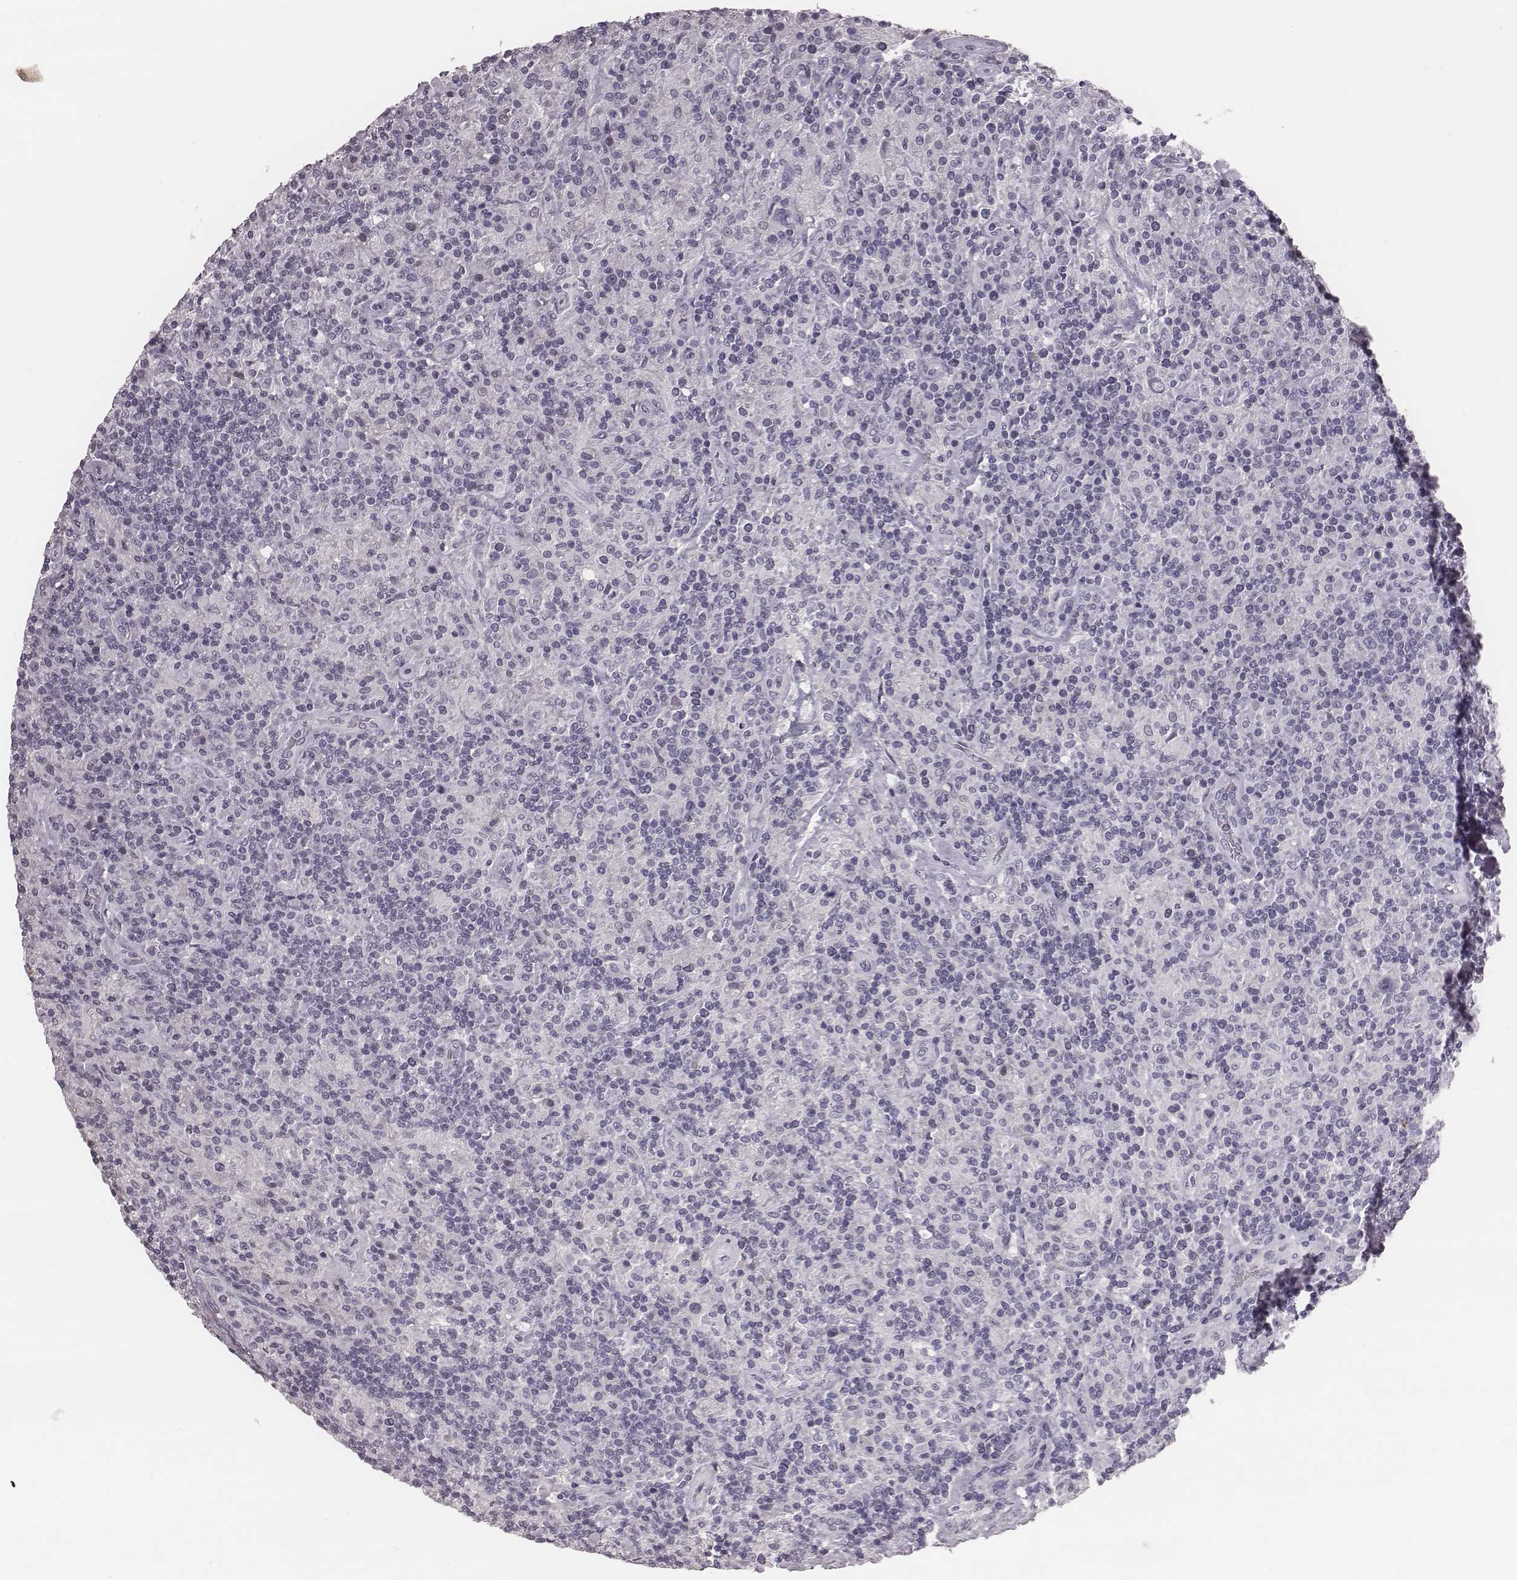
{"staining": {"intensity": "negative", "quantity": "none", "location": "none"}, "tissue": "lymphoma", "cell_type": "Tumor cells", "image_type": "cancer", "snomed": [{"axis": "morphology", "description": "Hodgkin's disease, NOS"}, {"axis": "topography", "description": "Lymph node"}], "caption": "Tumor cells show no significant protein expression in lymphoma.", "gene": "CSHL1", "patient": {"sex": "male", "age": 70}}